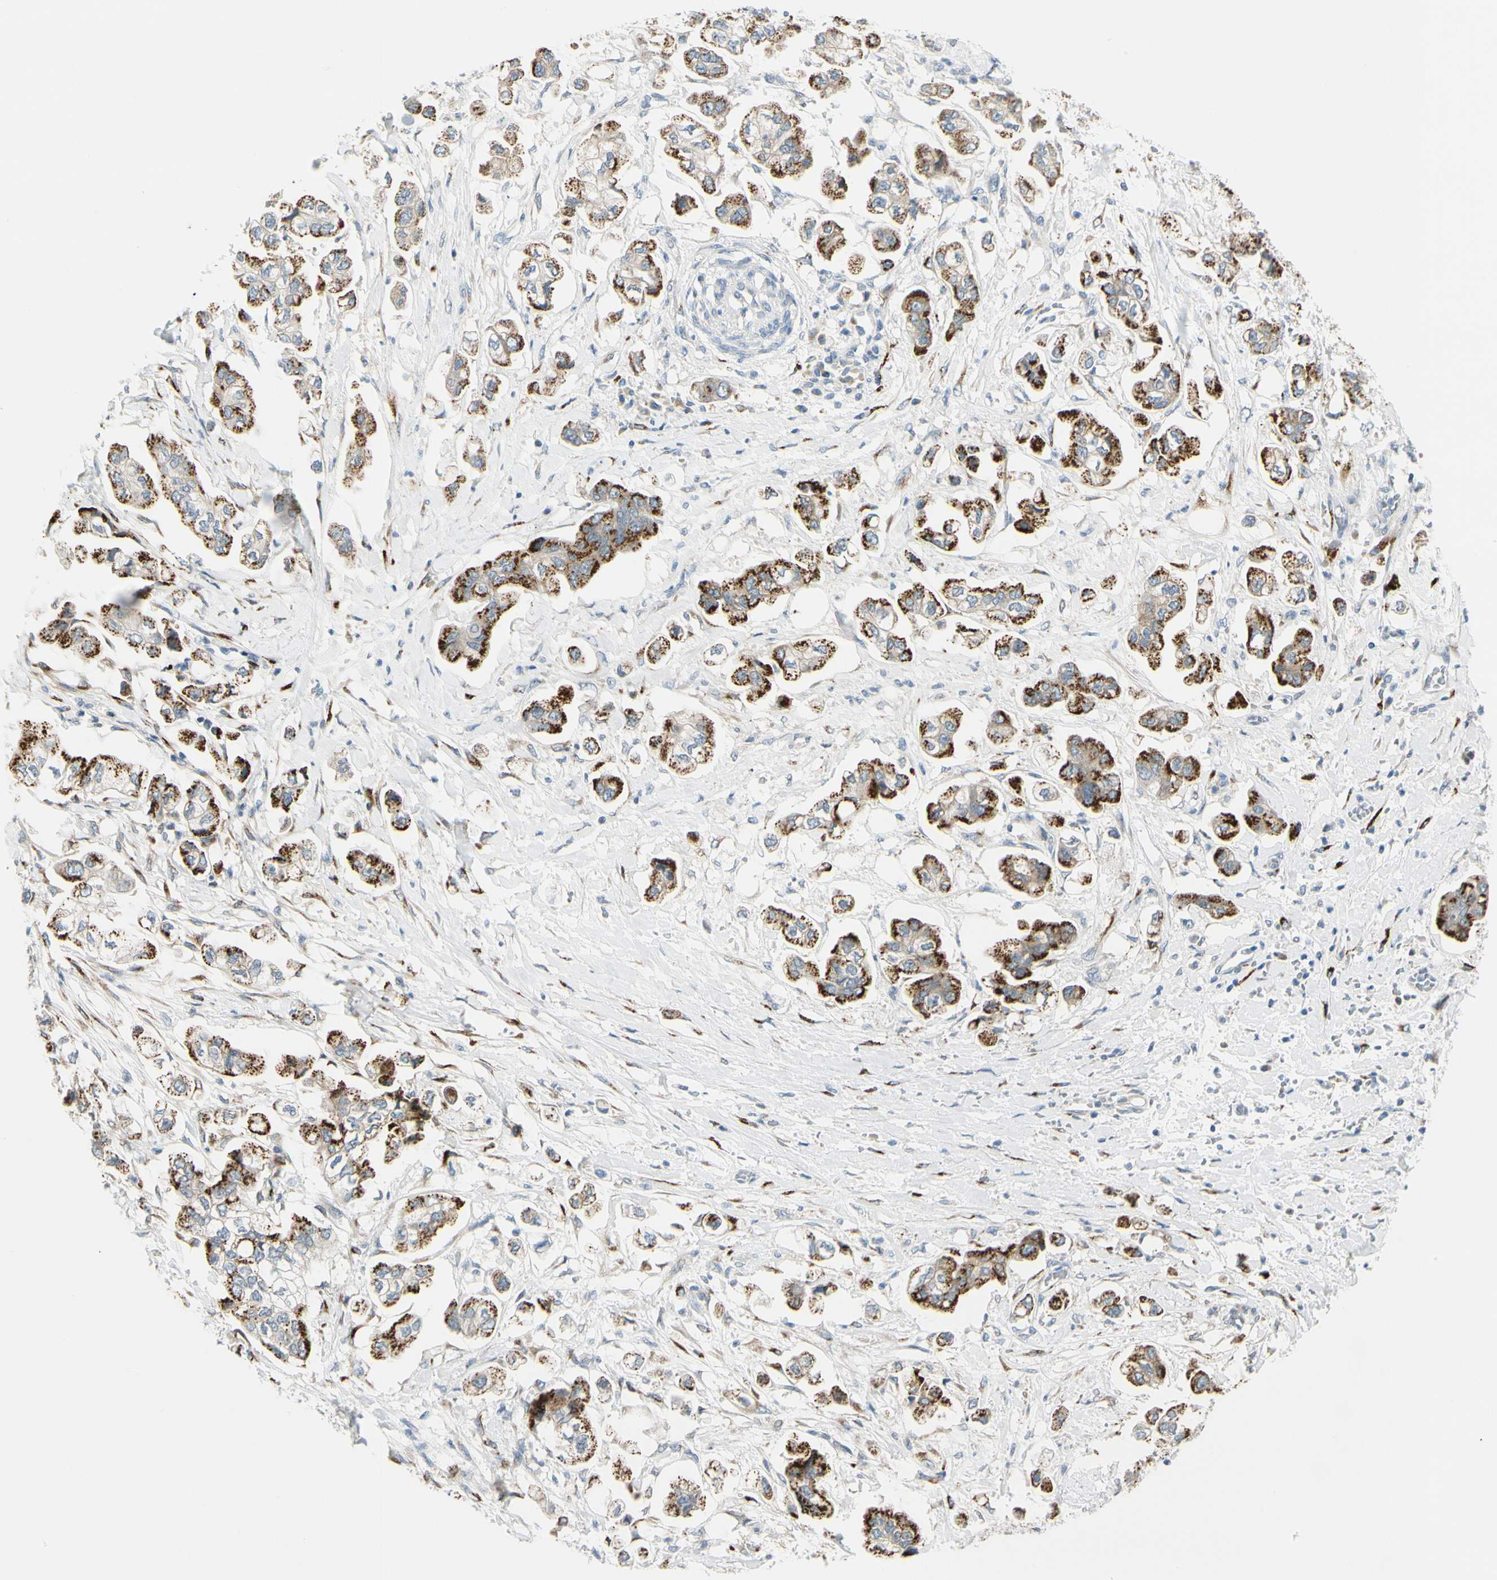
{"staining": {"intensity": "strong", "quantity": ">75%", "location": "cytoplasmic/membranous"}, "tissue": "stomach cancer", "cell_type": "Tumor cells", "image_type": "cancer", "snomed": [{"axis": "morphology", "description": "Adenocarcinoma, NOS"}, {"axis": "topography", "description": "Stomach"}], "caption": "Adenocarcinoma (stomach) was stained to show a protein in brown. There is high levels of strong cytoplasmic/membranous expression in approximately >75% of tumor cells. Nuclei are stained in blue.", "gene": "GALNT5", "patient": {"sex": "male", "age": 62}}